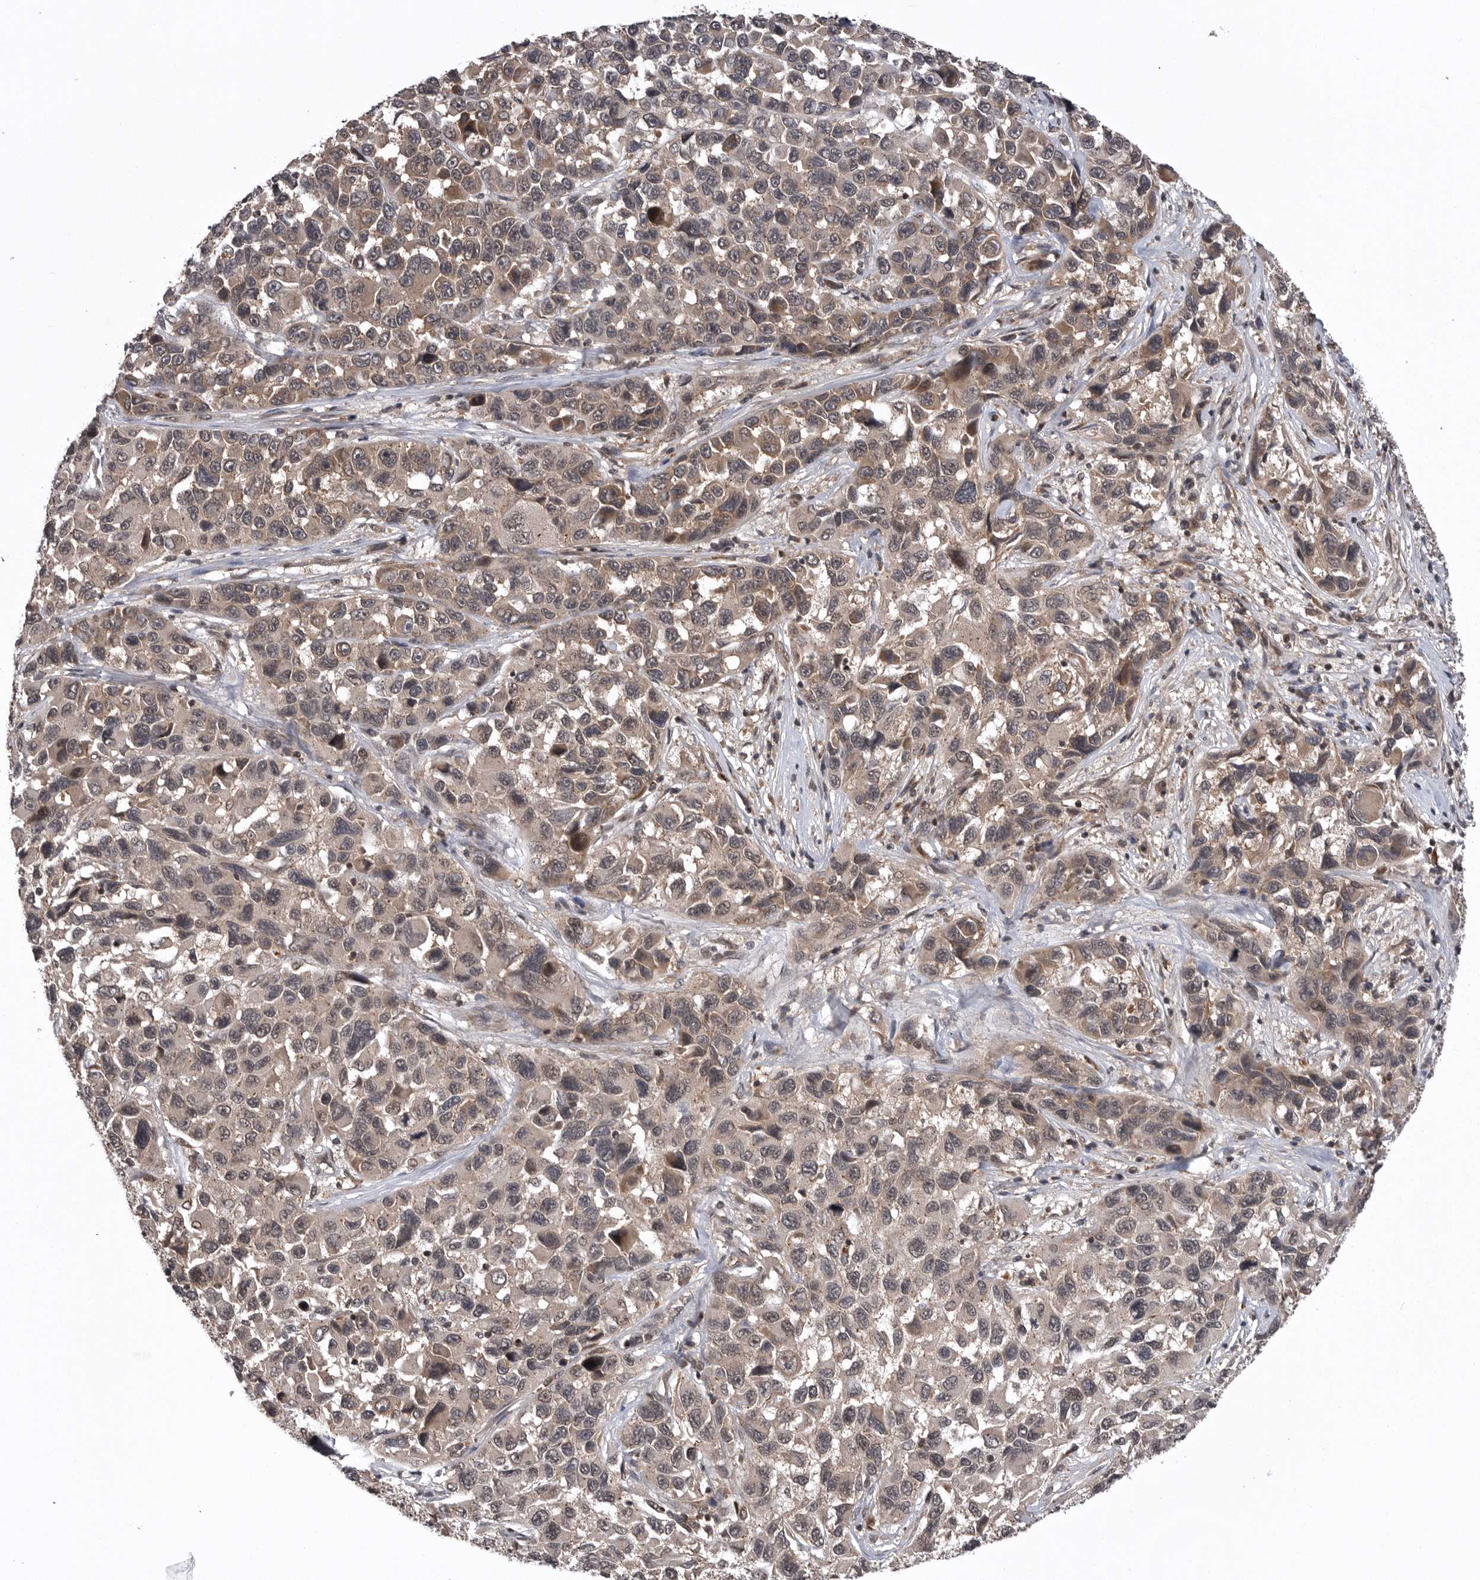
{"staining": {"intensity": "moderate", "quantity": "25%-75%", "location": "cytoplasmic/membranous"}, "tissue": "melanoma", "cell_type": "Tumor cells", "image_type": "cancer", "snomed": [{"axis": "morphology", "description": "Malignant melanoma, NOS"}, {"axis": "topography", "description": "Skin"}], "caption": "A medium amount of moderate cytoplasmic/membranous staining is identified in approximately 25%-75% of tumor cells in malignant melanoma tissue. The staining was performed using DAB to visualize the protein expression in brown, while the nuclei were stained in blue with hematoxylin (Magnification: 20x).", "gene": "AOAH", "patient": {"sex": "male", "age": 53}}